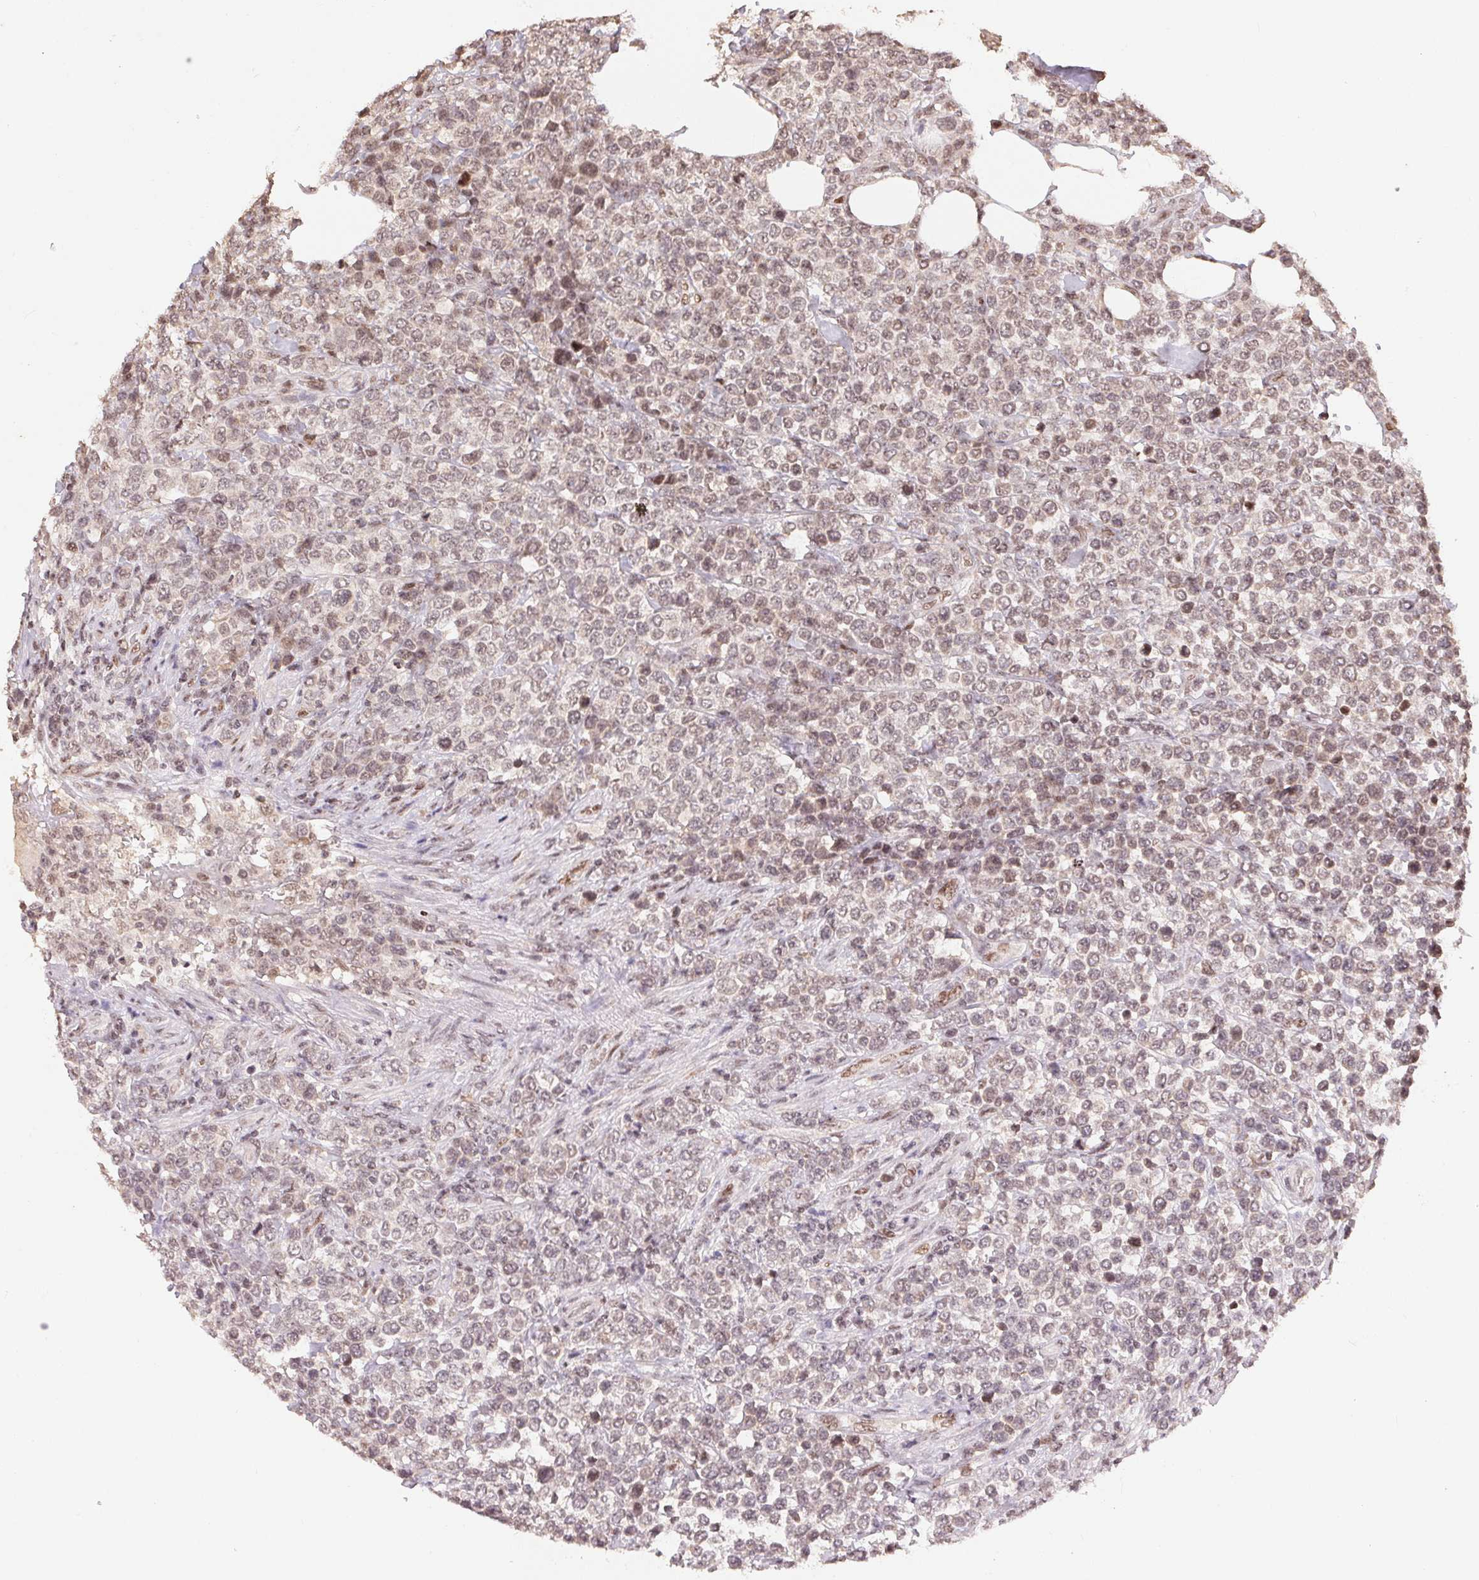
{"staining": {"intensity": "moderate", "quantity": ">75%", "location": "nuclear"}, "tissue": "lymphoma", "cell_type": "Tumor cells", "image_type": "cancer", "snomed": [{"axis": "morphology", "description": "Malignant lymphoma, non-Hodgkin's type, High grade"}, {"axis": "topography", "description": "Soft tissue"}], "caption": "Brown immunohistochemical staining in human high-grade malignant lymphoma, non-Hodgkin's type displays moderate nuclear positivity in about >75% of tumor cells. Nuclei are stained in blue.", "gene": "MAPKAPK2", "patient": {"sex": "female", "age": 56}}